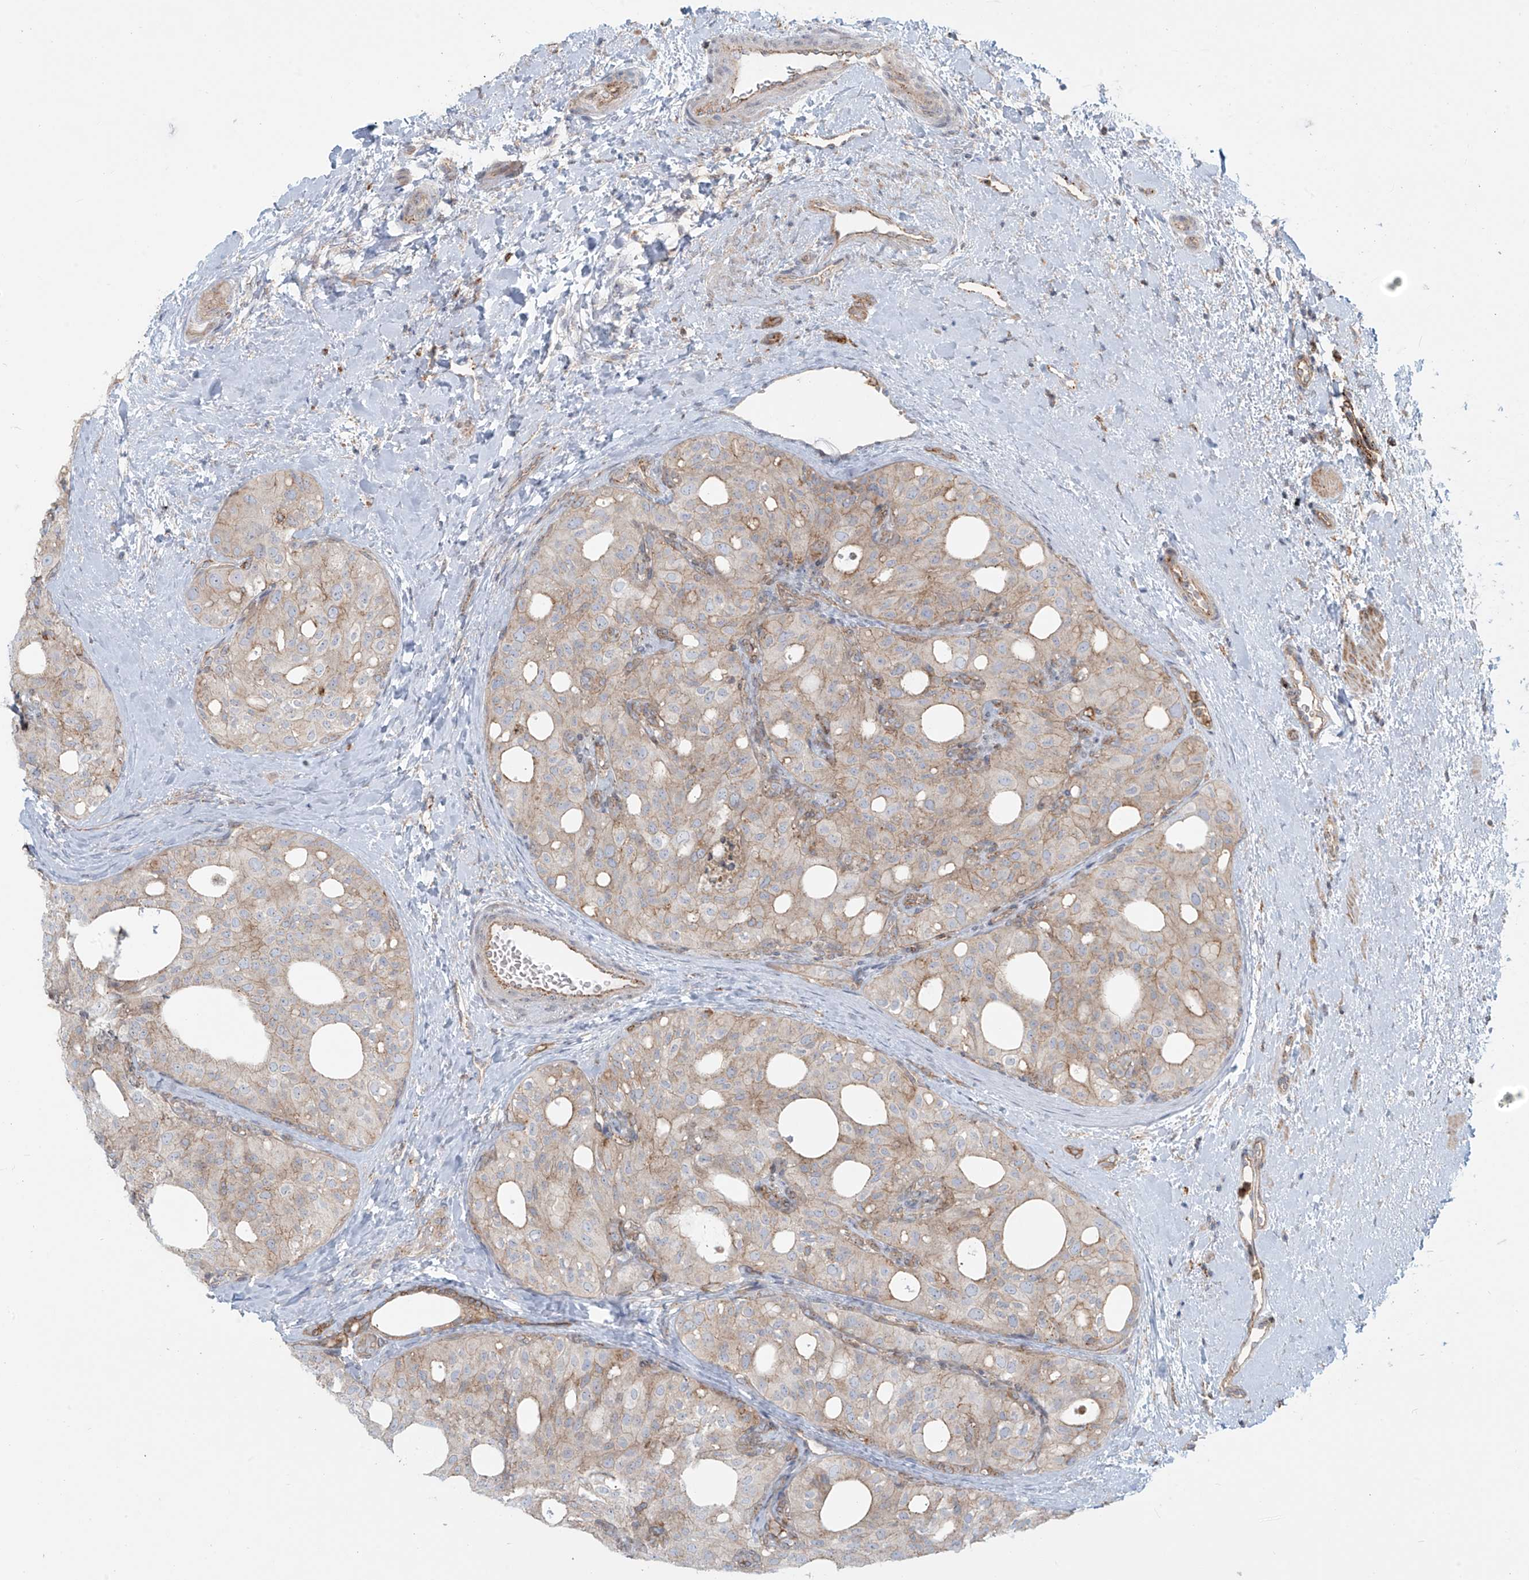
{"staining": {"intensity": "weak", "quantity": "<25%", "location": "cytoplasmic/membranous"}, "tissue": "thyroid cancer", "cell_type": "Tumor cells", "image_type": "cancer", "snomed": [{"axis": "morphology", "description": "Follicular adenoma carcinoma, NOS"}, {"axis": "topography", "description": "Thyroid gland"}], "caption": "The photomicrograph shows no staining of tumor cells in thyroid cancer (follicular adenoma carcinoma). (DAB (3,3'-diaminobenzidine) immunohistochemistry, high magnification).", "gene": "LZTS3", "patient": {"sex": "male", "age": 75}}